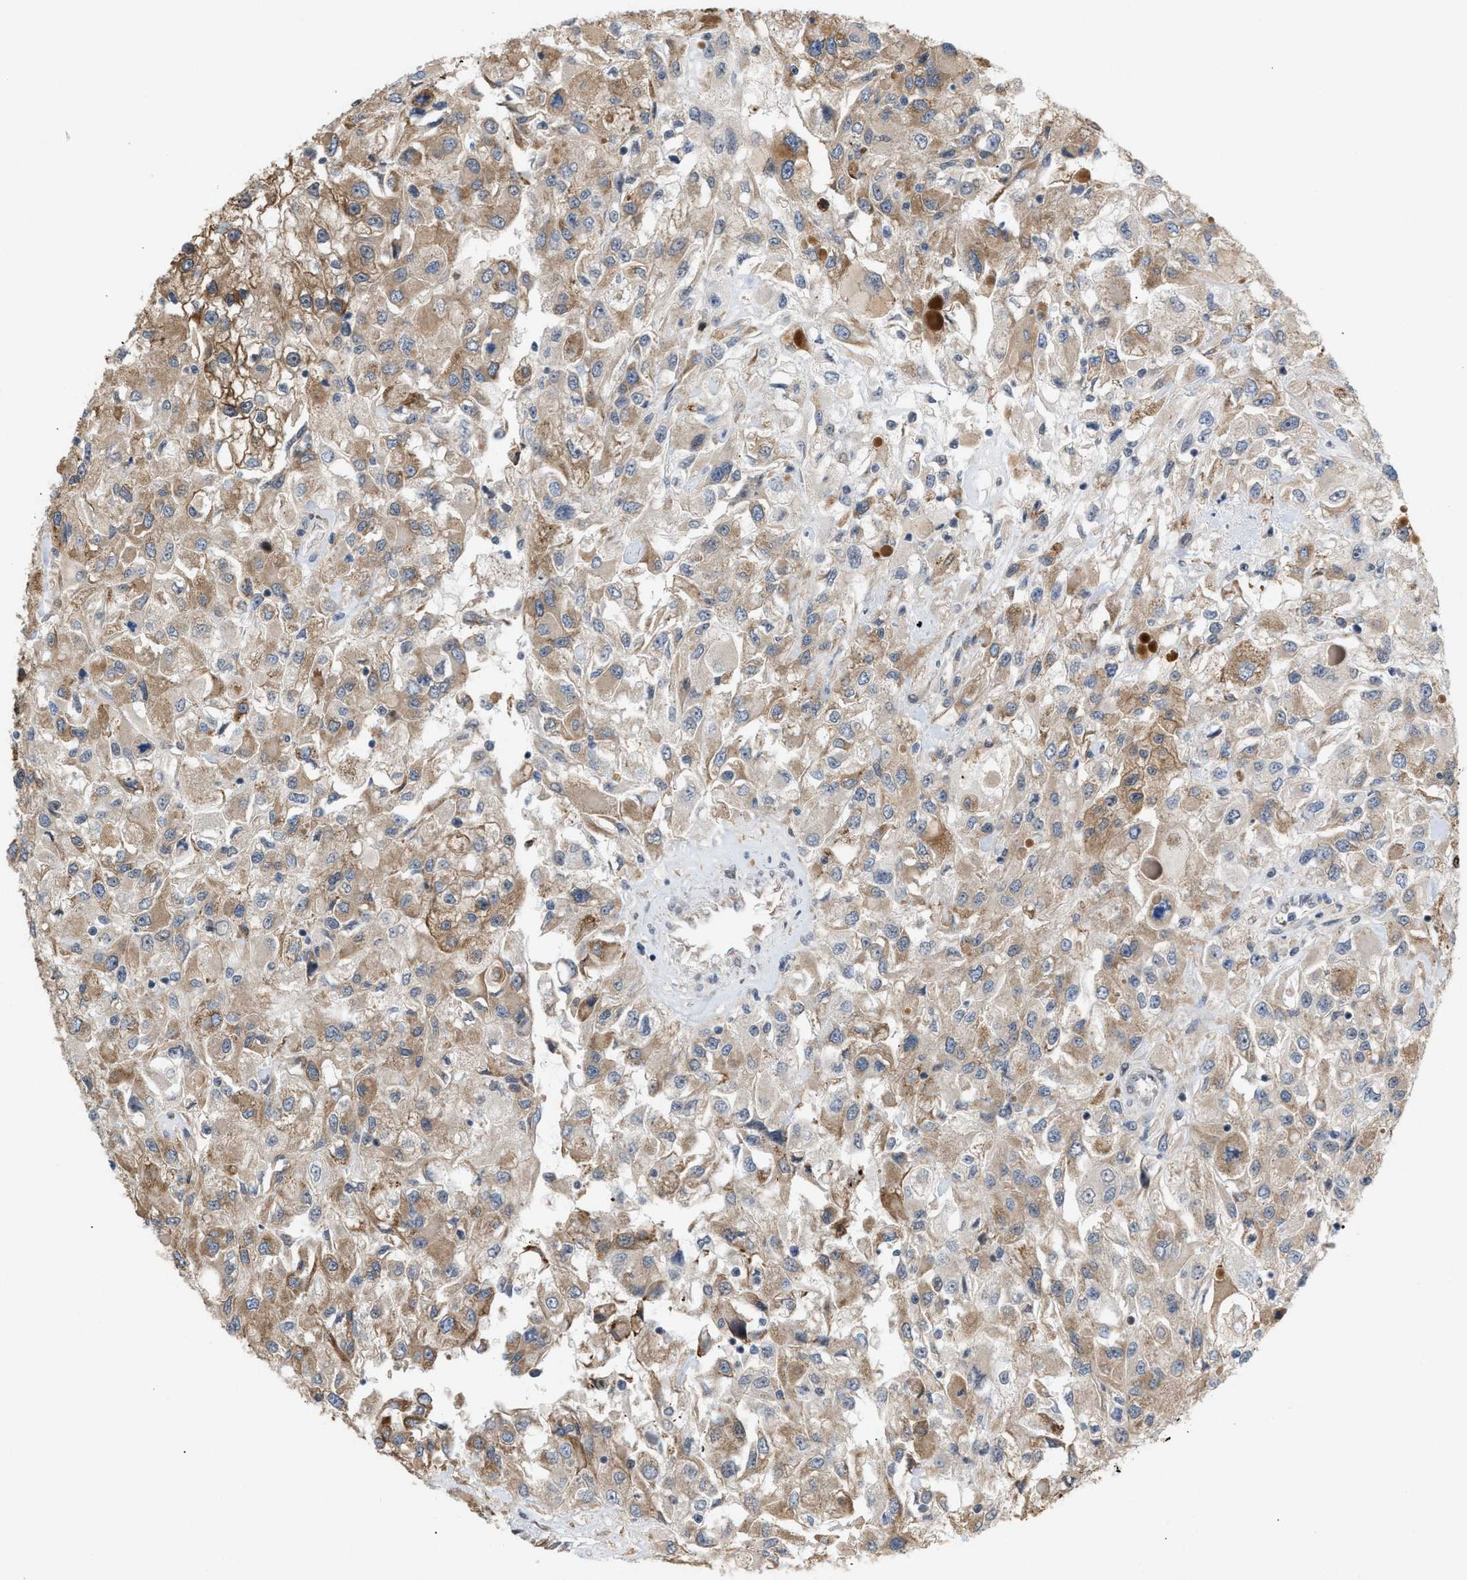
{"staining": {"intensity": "moderate", "quantity": ">75%", "location": "cytoplasmic/membranous"}, "tissue": "renal cancer", "cell_type": "Tumor cells", "image_type": "cancer", "snomed": [{"axis": "morphology", "description": "Adenocarcinoma, NOS"}, {"axis": "topography", "description": "Kidney"}], "caption": "Renal cancer (adenocarcinoma) was stained to show a protein in brown. There is medium levels of moderate cytoplasmic/membranous positivity in approximately >75% of tumor cells.", "gene": "MFSD6", "patient": {"sex": "female", "age": 52}}